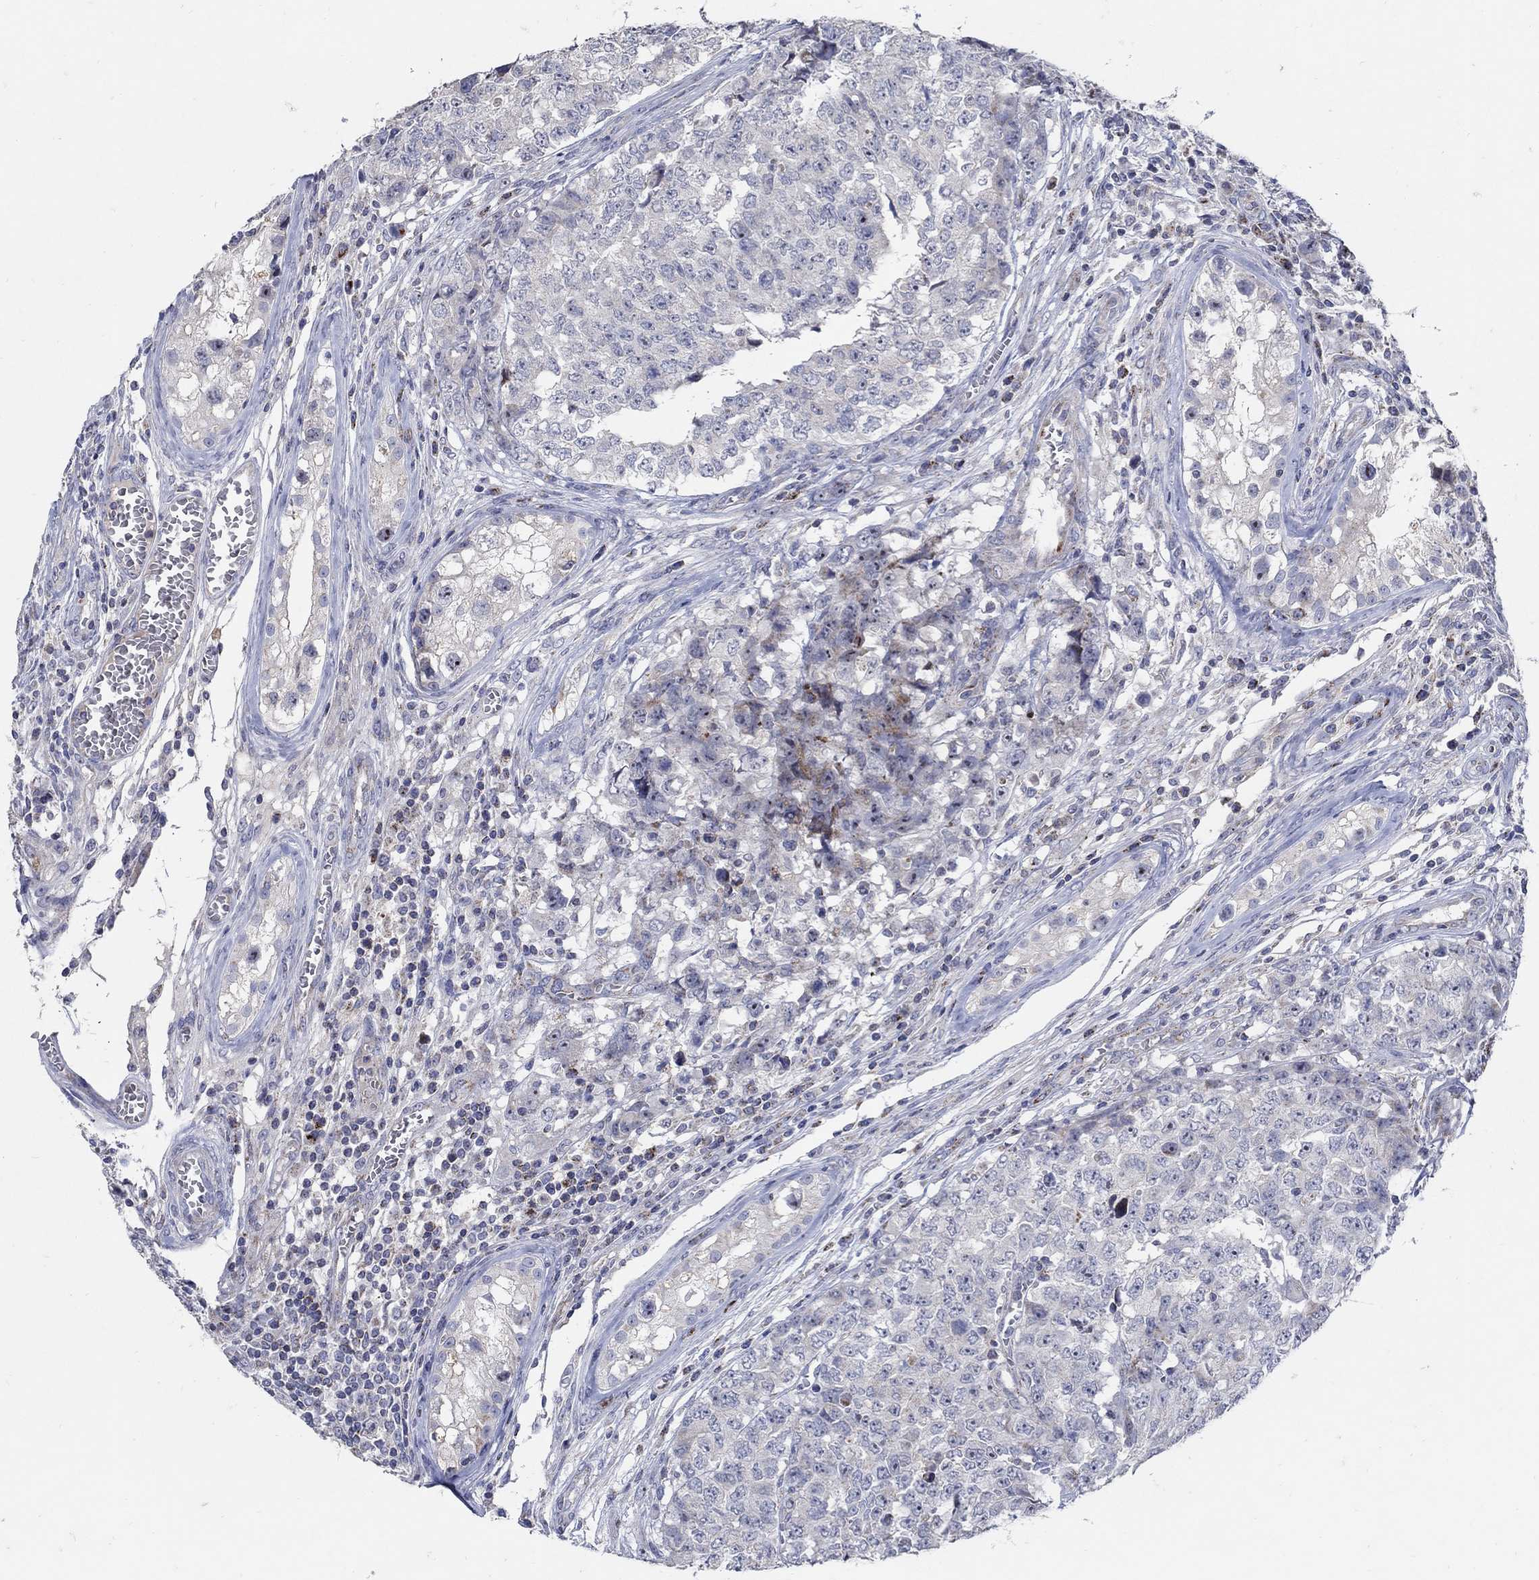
{"staining": {"intensity": "negative", "quantity": "none", "location": "none"}, "tissue": "testis cancer", "cell_type": "Tumor cells", "image_type": "cancer", "snomed": [{"axis": "morphology", "description": "Carcinoma, Embryonal, NOS"}, {"axis": "topography", "description": "Testis"}], "caption": "Image shows no protein positivity in tumor cells of testis cancer tissue.", "gene": "HMX2", "patient": {"sex": "male", "age": 23}}